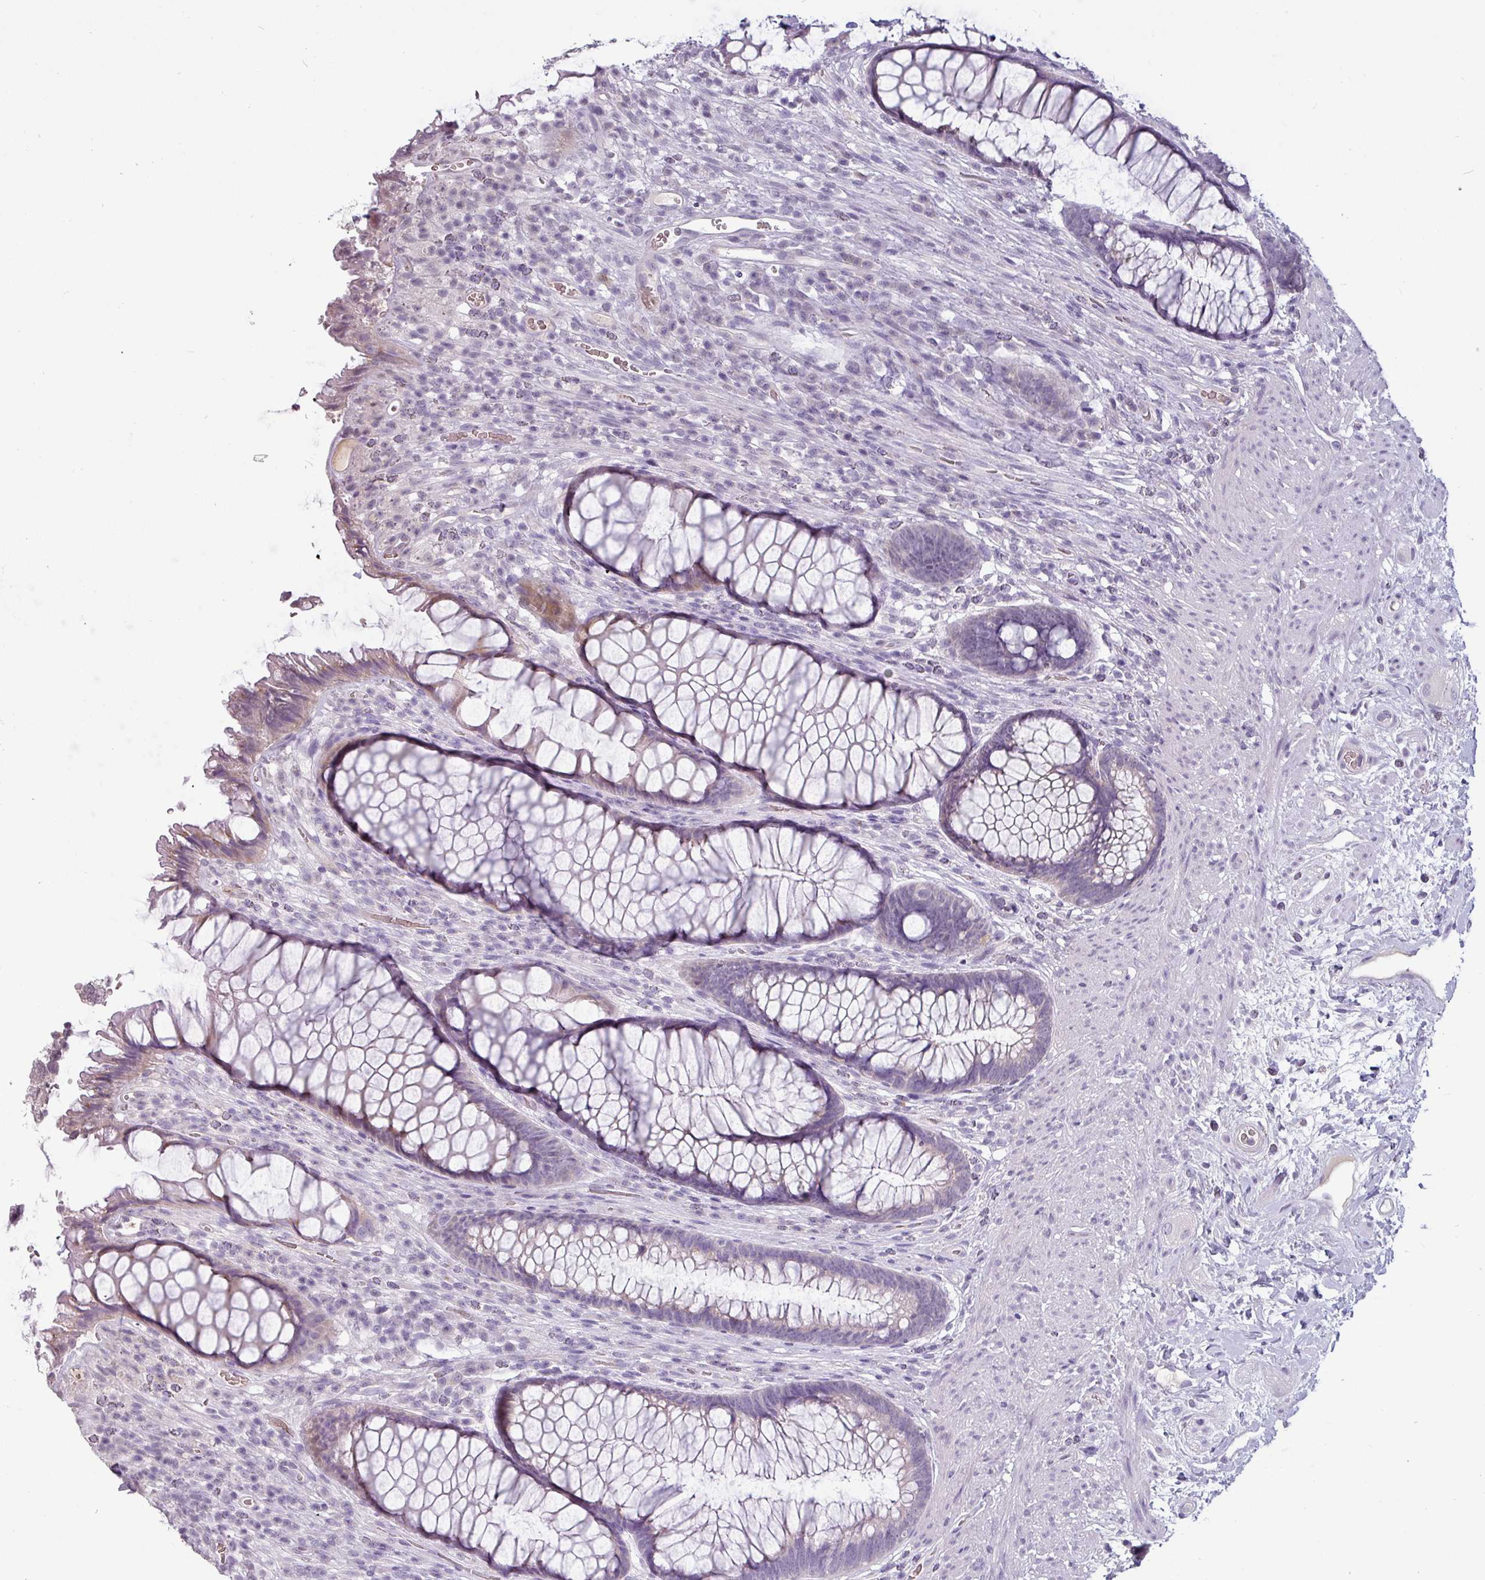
{"staining": {"intensity": "moderate", "quantity": "<25%", "location": "cytoplasmic/membranous"}, "tissue": "rectum", "cell_type": "Glandular cells", "image_type": "normal", "snomed": [{"axis": "morphology", "description": "Normal tissue, NOS"}, {"axis": "topography", "description": "Smooth muscle"}, {"axis": "topography", "description": "Rectum"}], "caption": "A low amount of moderate cytoplasmic/membranous staining is seen in approximately <25% of glandular cells in unremarkable rectum. Using DAB (brown) and hematoxylin (blue) stains, captured at high magnification using brightfield microscopy.", "gene": "SLC26A9", "patient": {"sex": "male", "age": 53}}